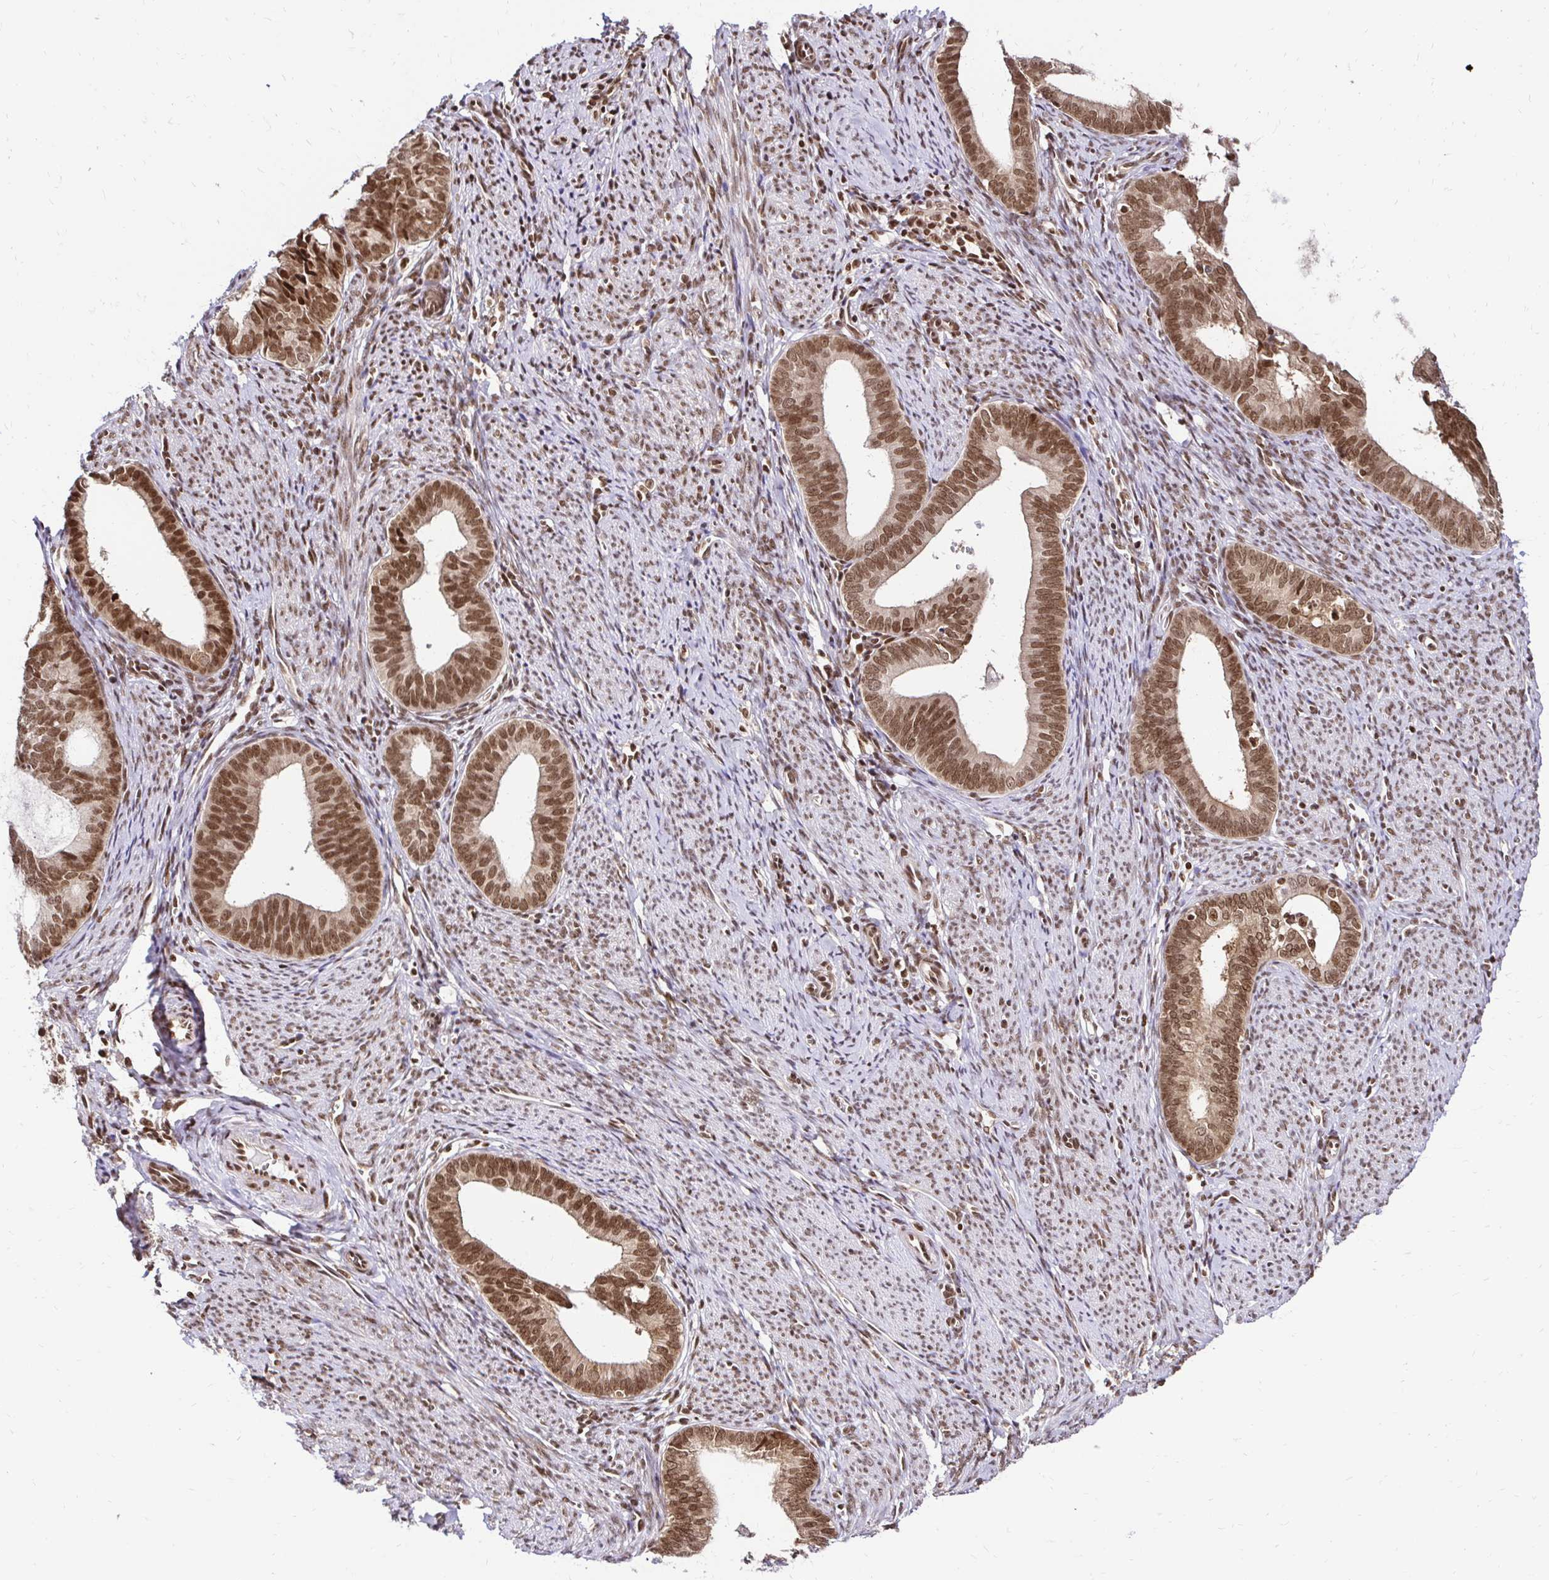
{"staining": {"intensity": "moderate", "quantity": ">75%", "location": "nuclear"}, "tissue": "endometrial cancer", "cell_type": "Tumor cells", "image_type": "cancer", "snomed": [{"axis": "morphology", "description": "Adenocarcinoma, NOS"}, {"axis": "topography", "description": "Endometrium"}], "caption": "Immunohistochemical staining of human adenocarcinoma (endometrial) shows medium levels of moderate nuclear expression in about >75% of tumor cells.", "gene": "GLYR1", "patient": {"sex": "female", "age": 75}}